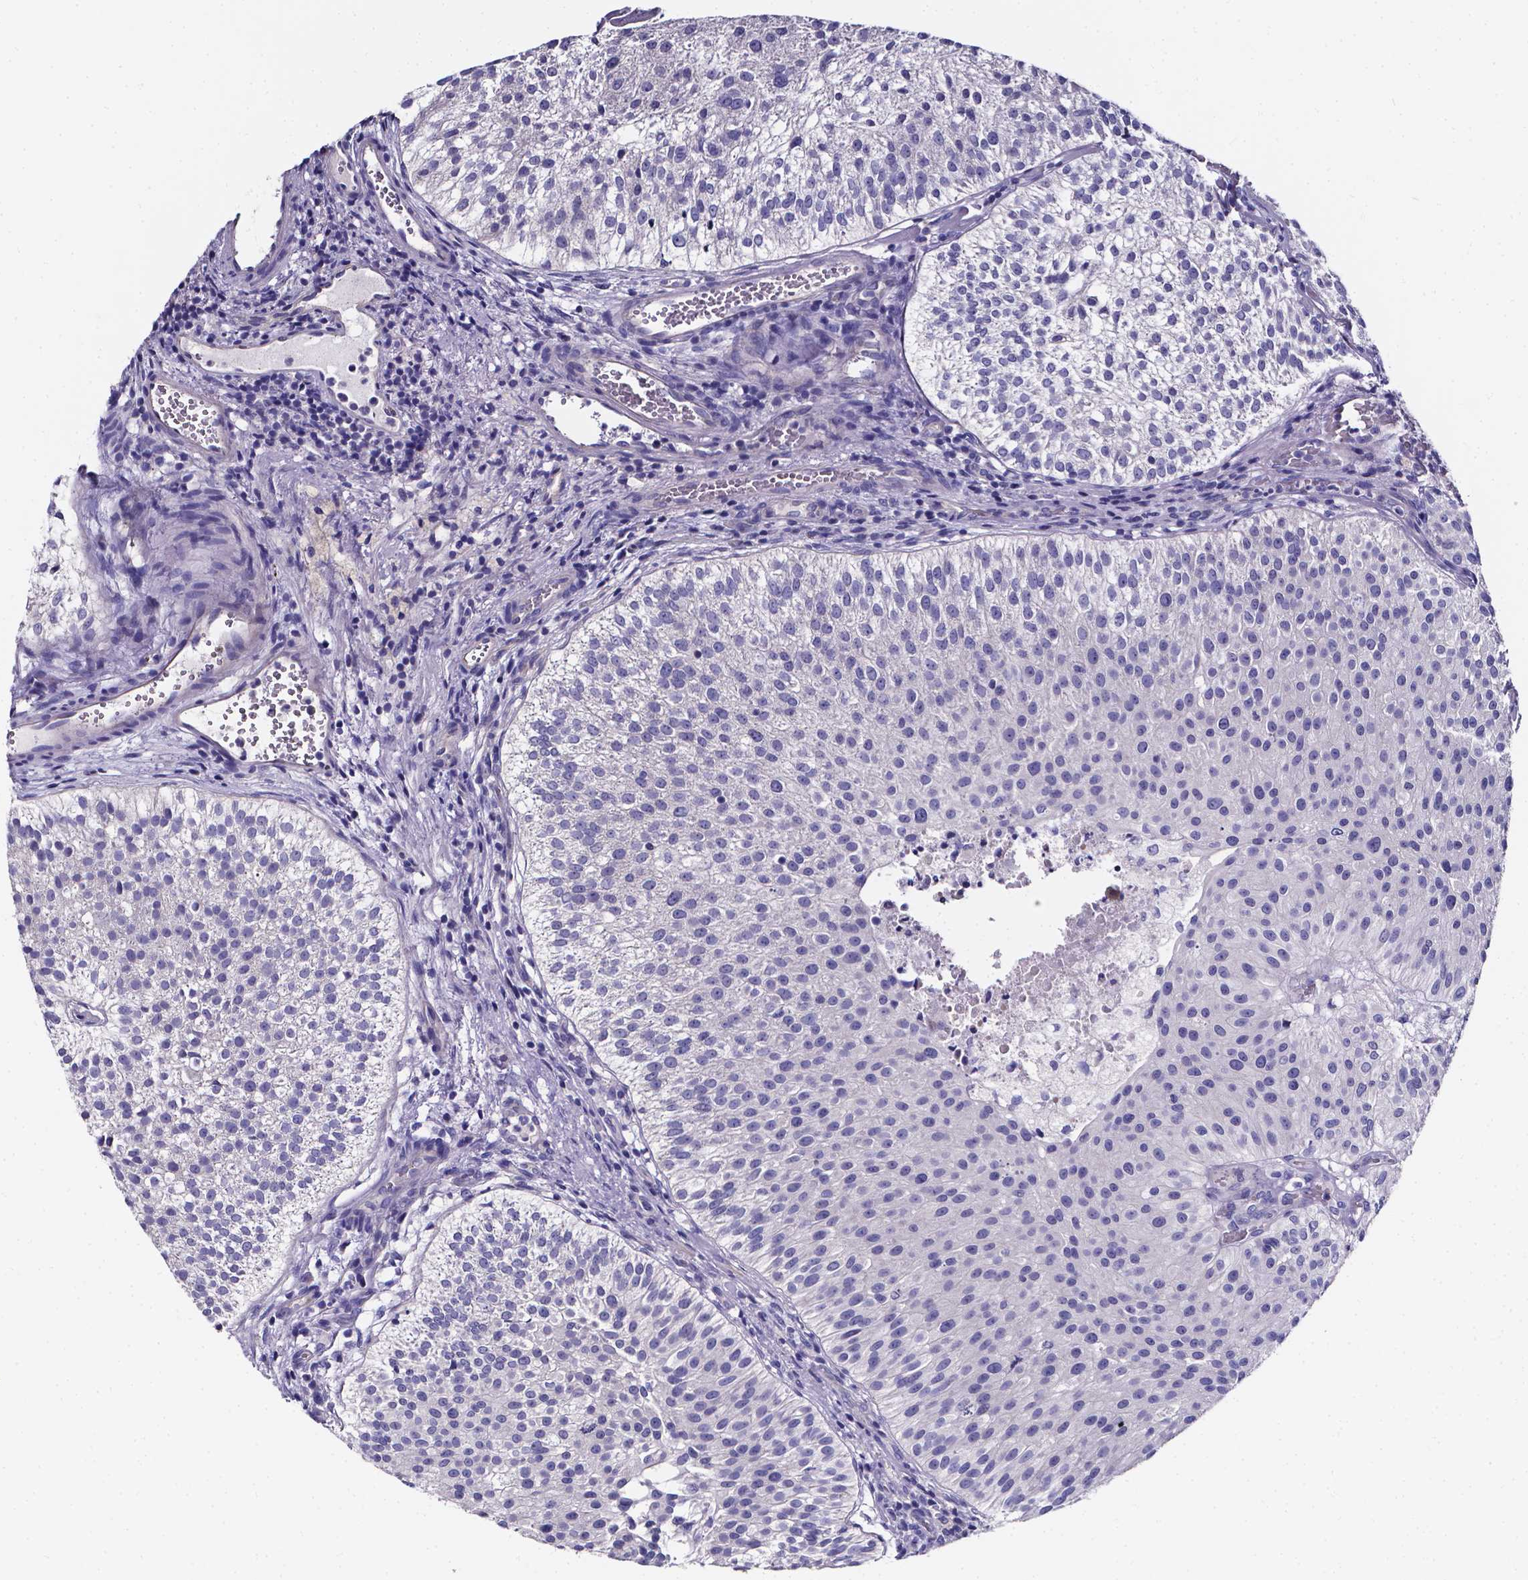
{"staining": {"intensity": "negative", "quantity": "none", "location": "none"}, "tissue": "urothelial cancer", "cell_type": "Tumor cells", "image_type": "cancer", "snomed": [{"axis": "morphology", "description": "Urothelial carcinoma, Low grade"}, {"axis": "topography", "description": "Urinary bladder"}], "caption": "High magnification brightfield microscopy of low-grade urothelial carcinoma stained with DAB (3,3'-diaminobenzidine) (brown) and counterstained with hematoxylin (blue): tumor cells show no significant staining. Nuclei are stained in blue.", "gene": "CACNG8", "patient": {"sex": "female", "age": 87}}